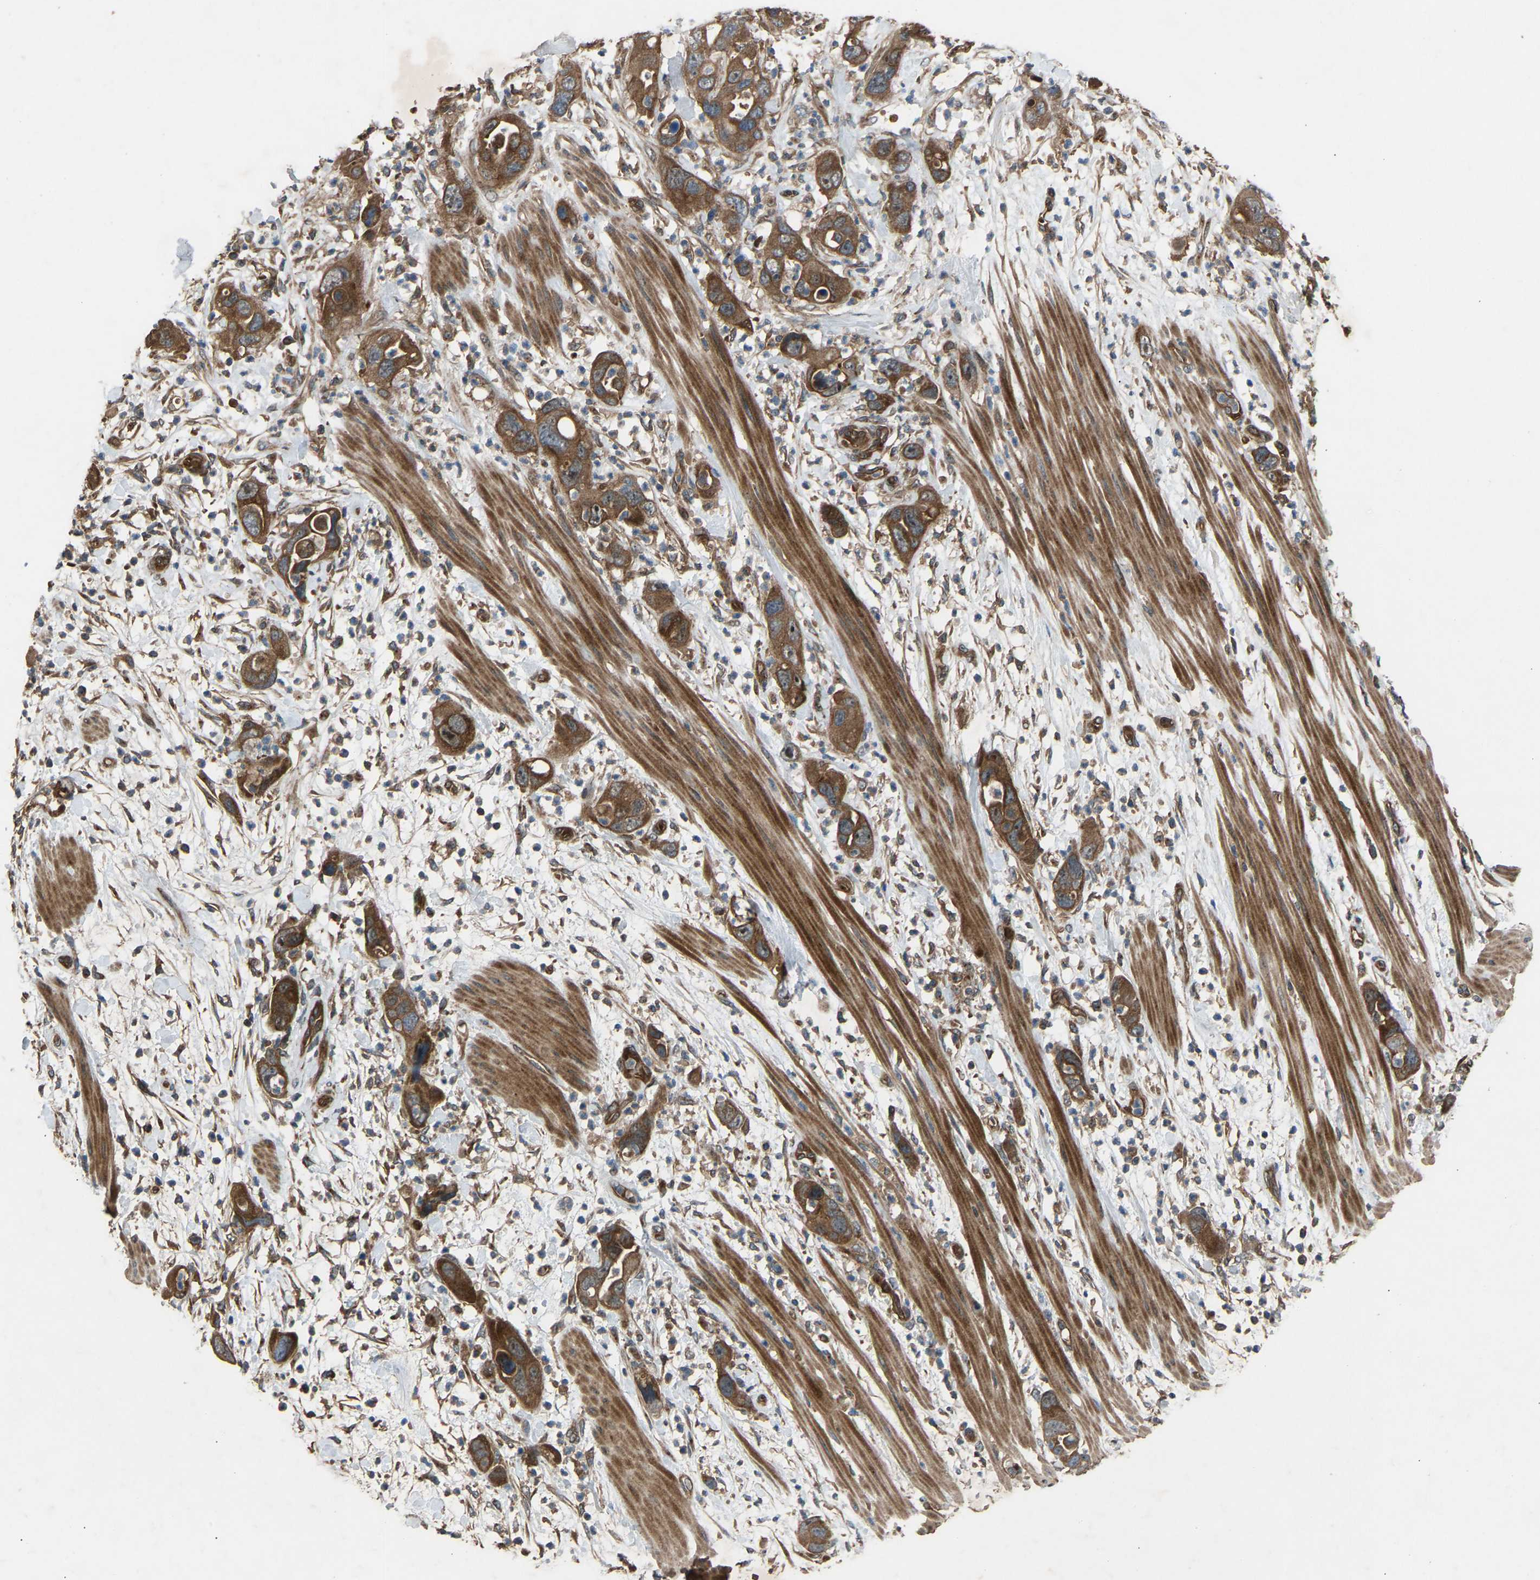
{"staining": {"intensity": "moderate", "quantity": ">75%", "location": "cytoplasmic/membranous"}, "tissue": "pancreatic cancer", "cell_type": "Tumor cells", "image_type": "cancer", "snomed": [{"axis": "morphology", "description": "Adenocarcinoma, NOS"}, {"axis": "topography", "description": "Pancreas"}], "caption": "A photomicrograph showing moderate cytoplasmic/membranous positivity in about >75% of tumor cells in adenocarcinoma (pancreatic), as visualized by brown immunohistochemical staining.", "gene": "GAS2L1", "patient": {"sex": "female", "age": 71}}